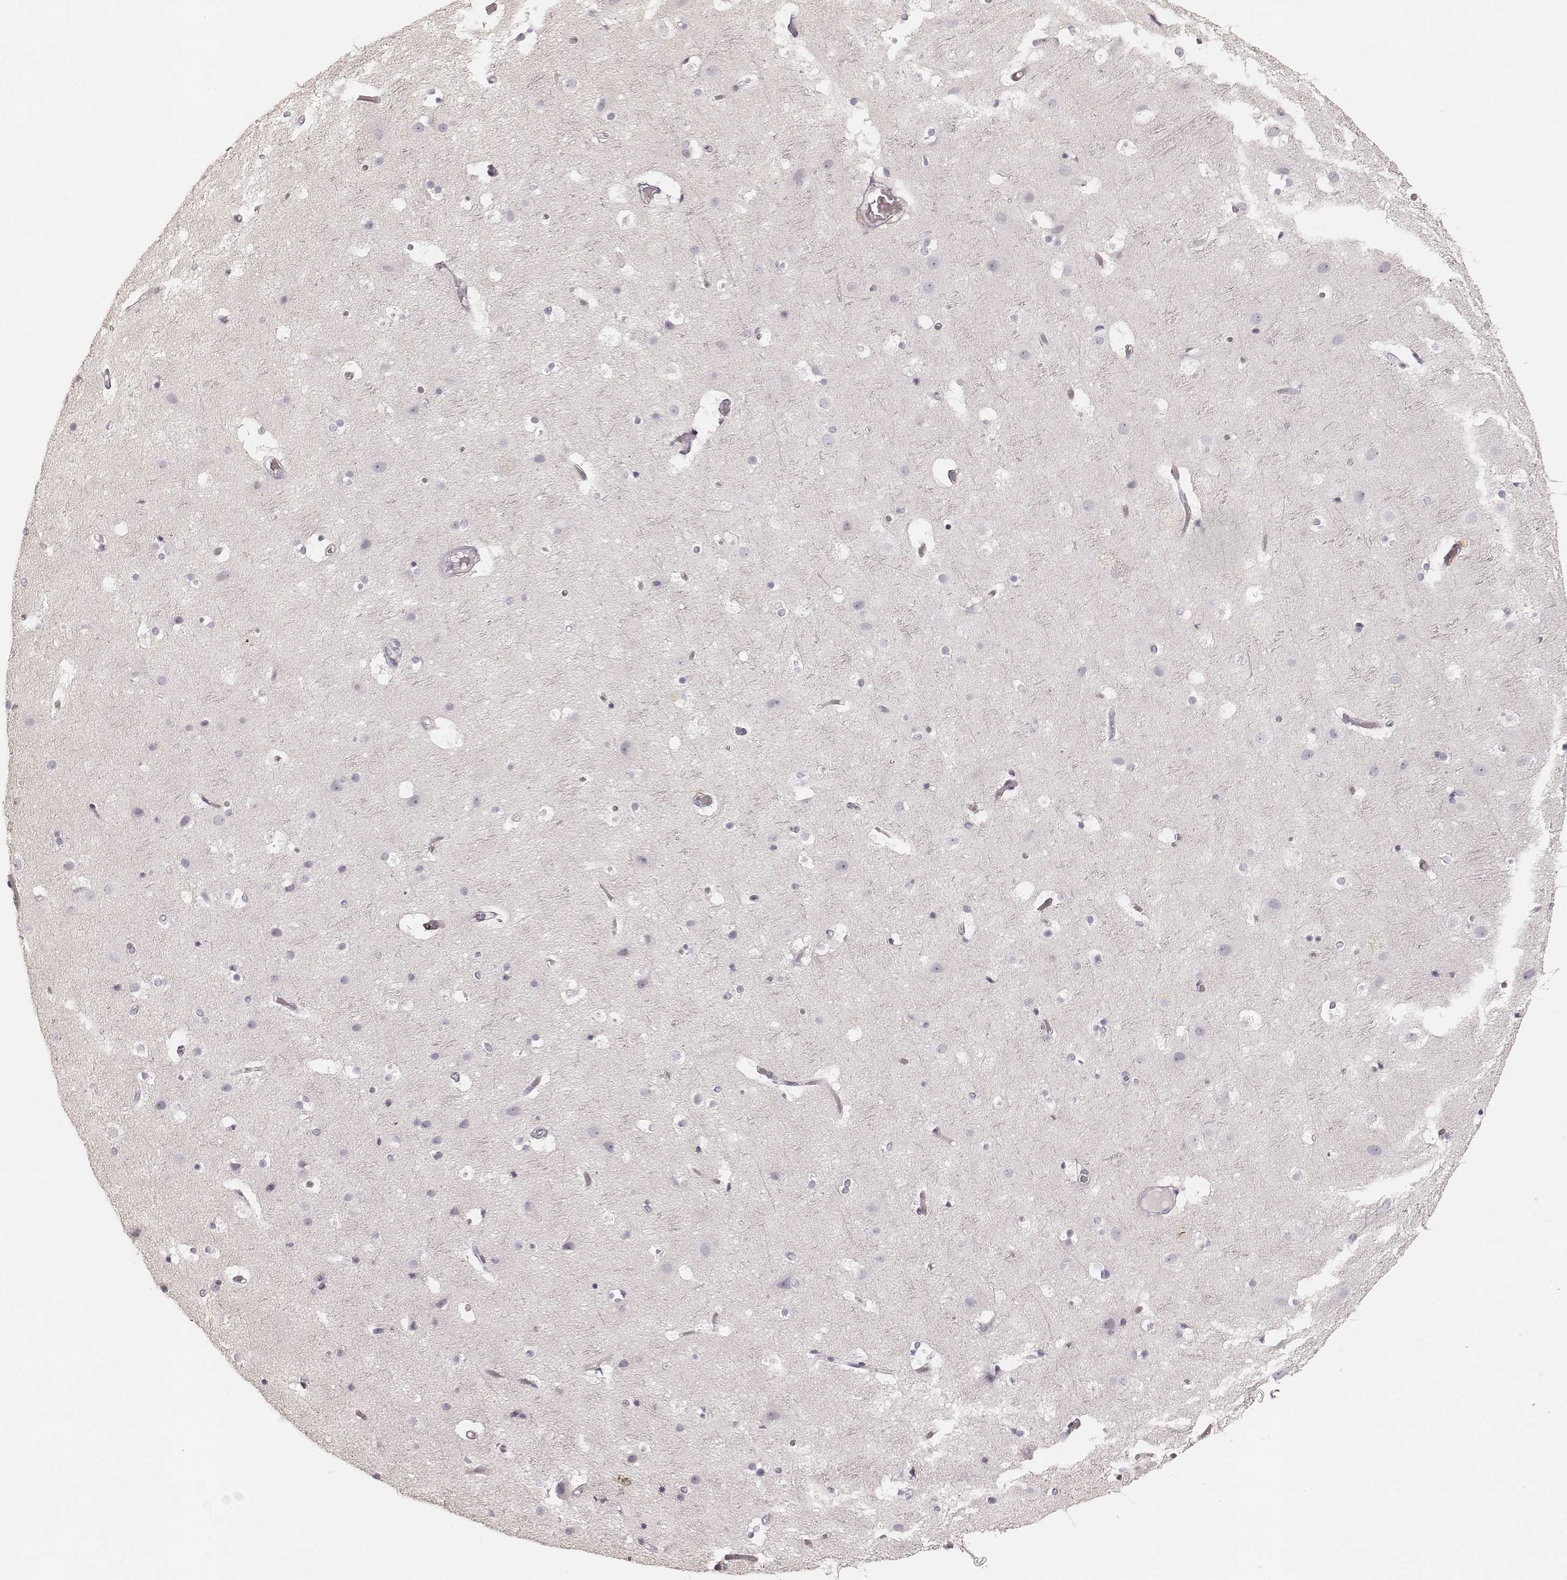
{"staining": {"intensity": "negative", "quantity": "none", "location": "none"}, "tissue": "cerebral cortex", "cell_type": "Endothelial cells", "image_type": "normal", "snomed": [{"axis": "morphology", "description": "Normal tissue, NOS"}, {"axis": "topography", "description": "Cerebral cortex"}], "caption": "There is no significant positivity in endothelial cells of cerebral cortex. The staining is performed using DAB (3,3'-diaminobenzidine) brown chromogen with nuclei counter-stained in using hematoxylin.", "gene": "TEX37", "patient": {"sex": "female", "age": 52}}